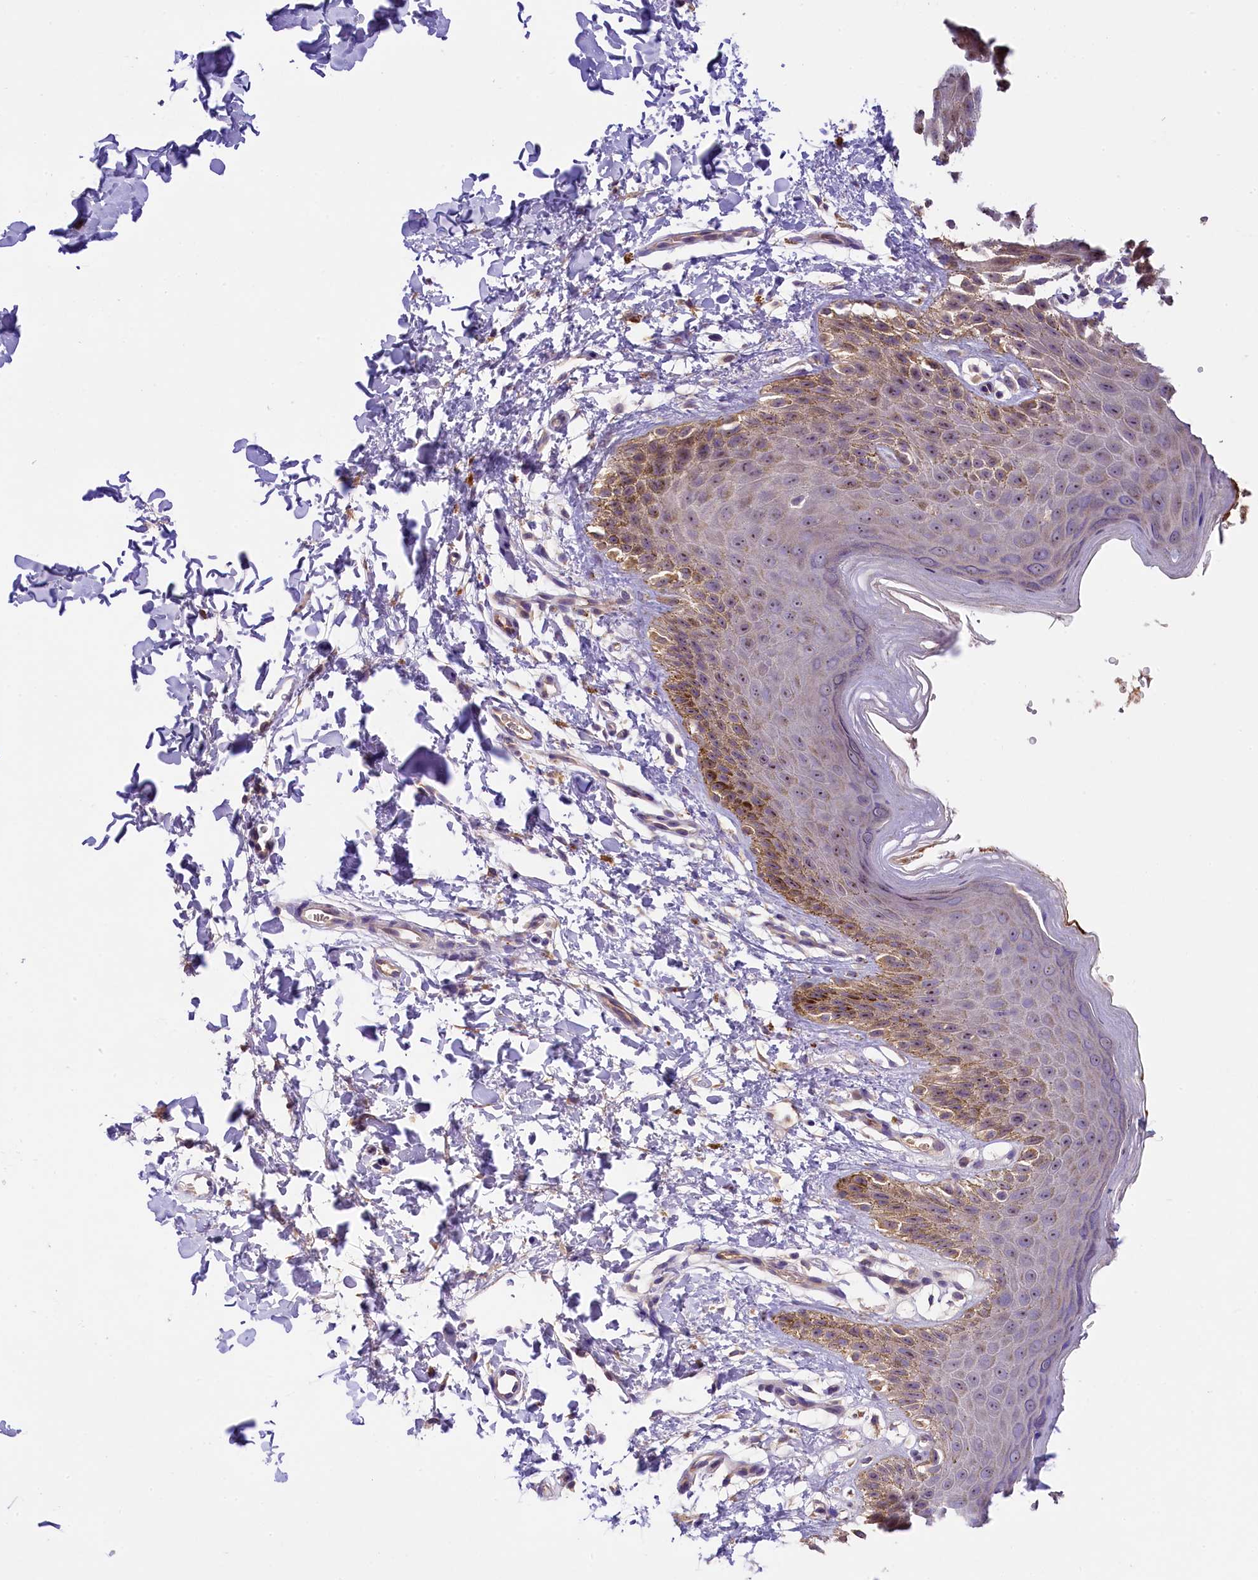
{"staining": {"intensity": "weak", "quantity": "<25%", "location": "cytoplasmic/membranous"}, "tissue": "skin", "cell_type": "Epidermal cells", "image_type": "normal", "snomed": [{"axis": "morphology", "description": "Normal tissue, NOS"}, {"axis": "topography", "description": "Anal"}], "caption": "The histopathology image demonstrates no staining of epidermal cells in unremarkable skin. The staining was performed using DAB (3,3'-diaminobenzidine) to visualize the protein expression in brown, while the nuclei were stained in blue with hematoxylin (Magnification: 20x).", "gene": "UBXN6", "patient": {"sex": "male", "age": 44}}